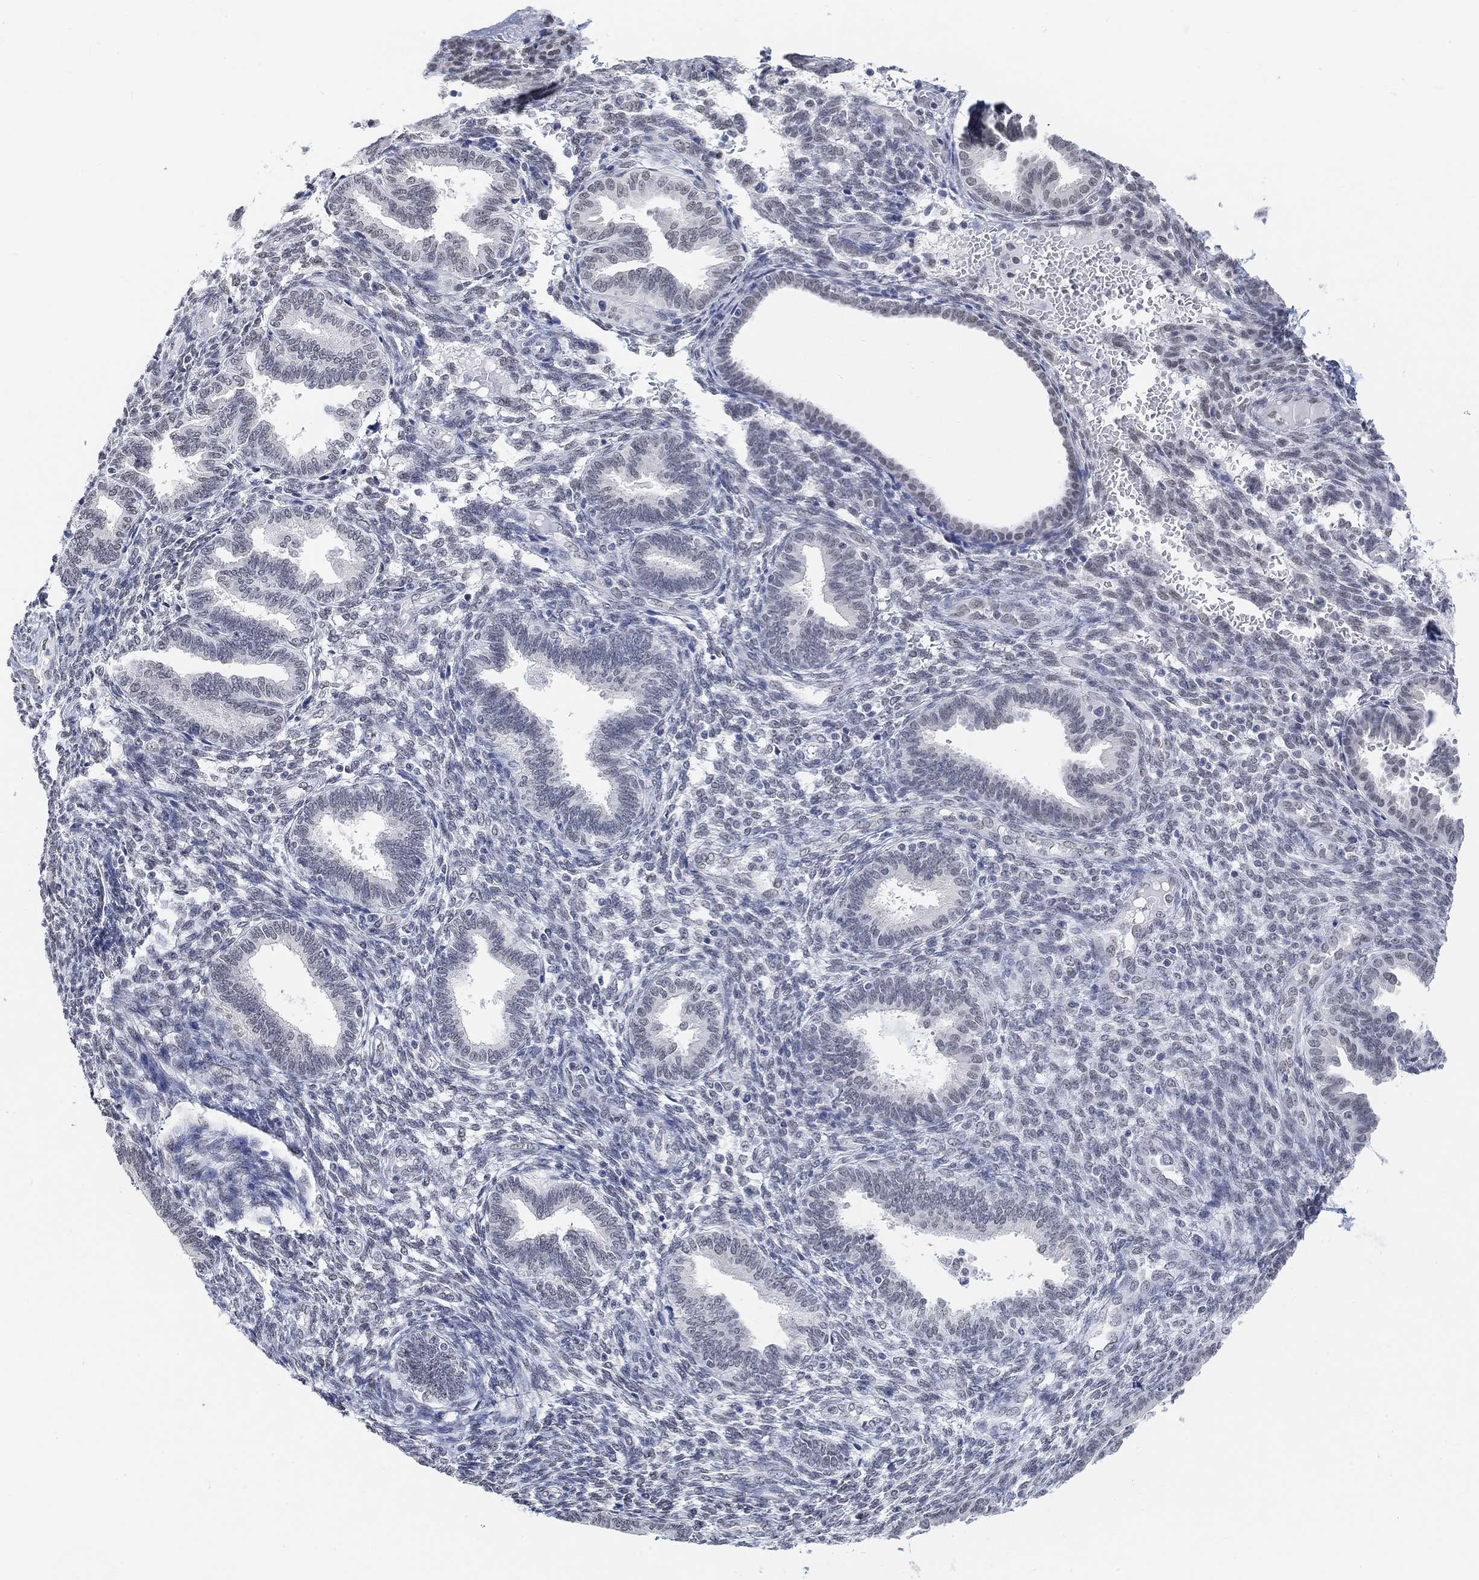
{"staining": {"intensity": "negative", "quantity": "none", "location": "none"}, "tissue": "endometrium", "cell_type": "Cells in endometrial stroma", "image_type": "normal", "snomed": [{"axis": "morphology", "description": "Normal tissue, NOS"}, {"axis": "topography", "description": "Endometrium"}], "caption": "Immunohistochemistry of normal human endometrium shows no staining in cells in endometrial stroma. (DAB (3,3'-diaminobenzidine) immunohistochemistry (IHC), high magnification).", "gene": "PURG", "patient": {"sex": "female", "age": 42}}